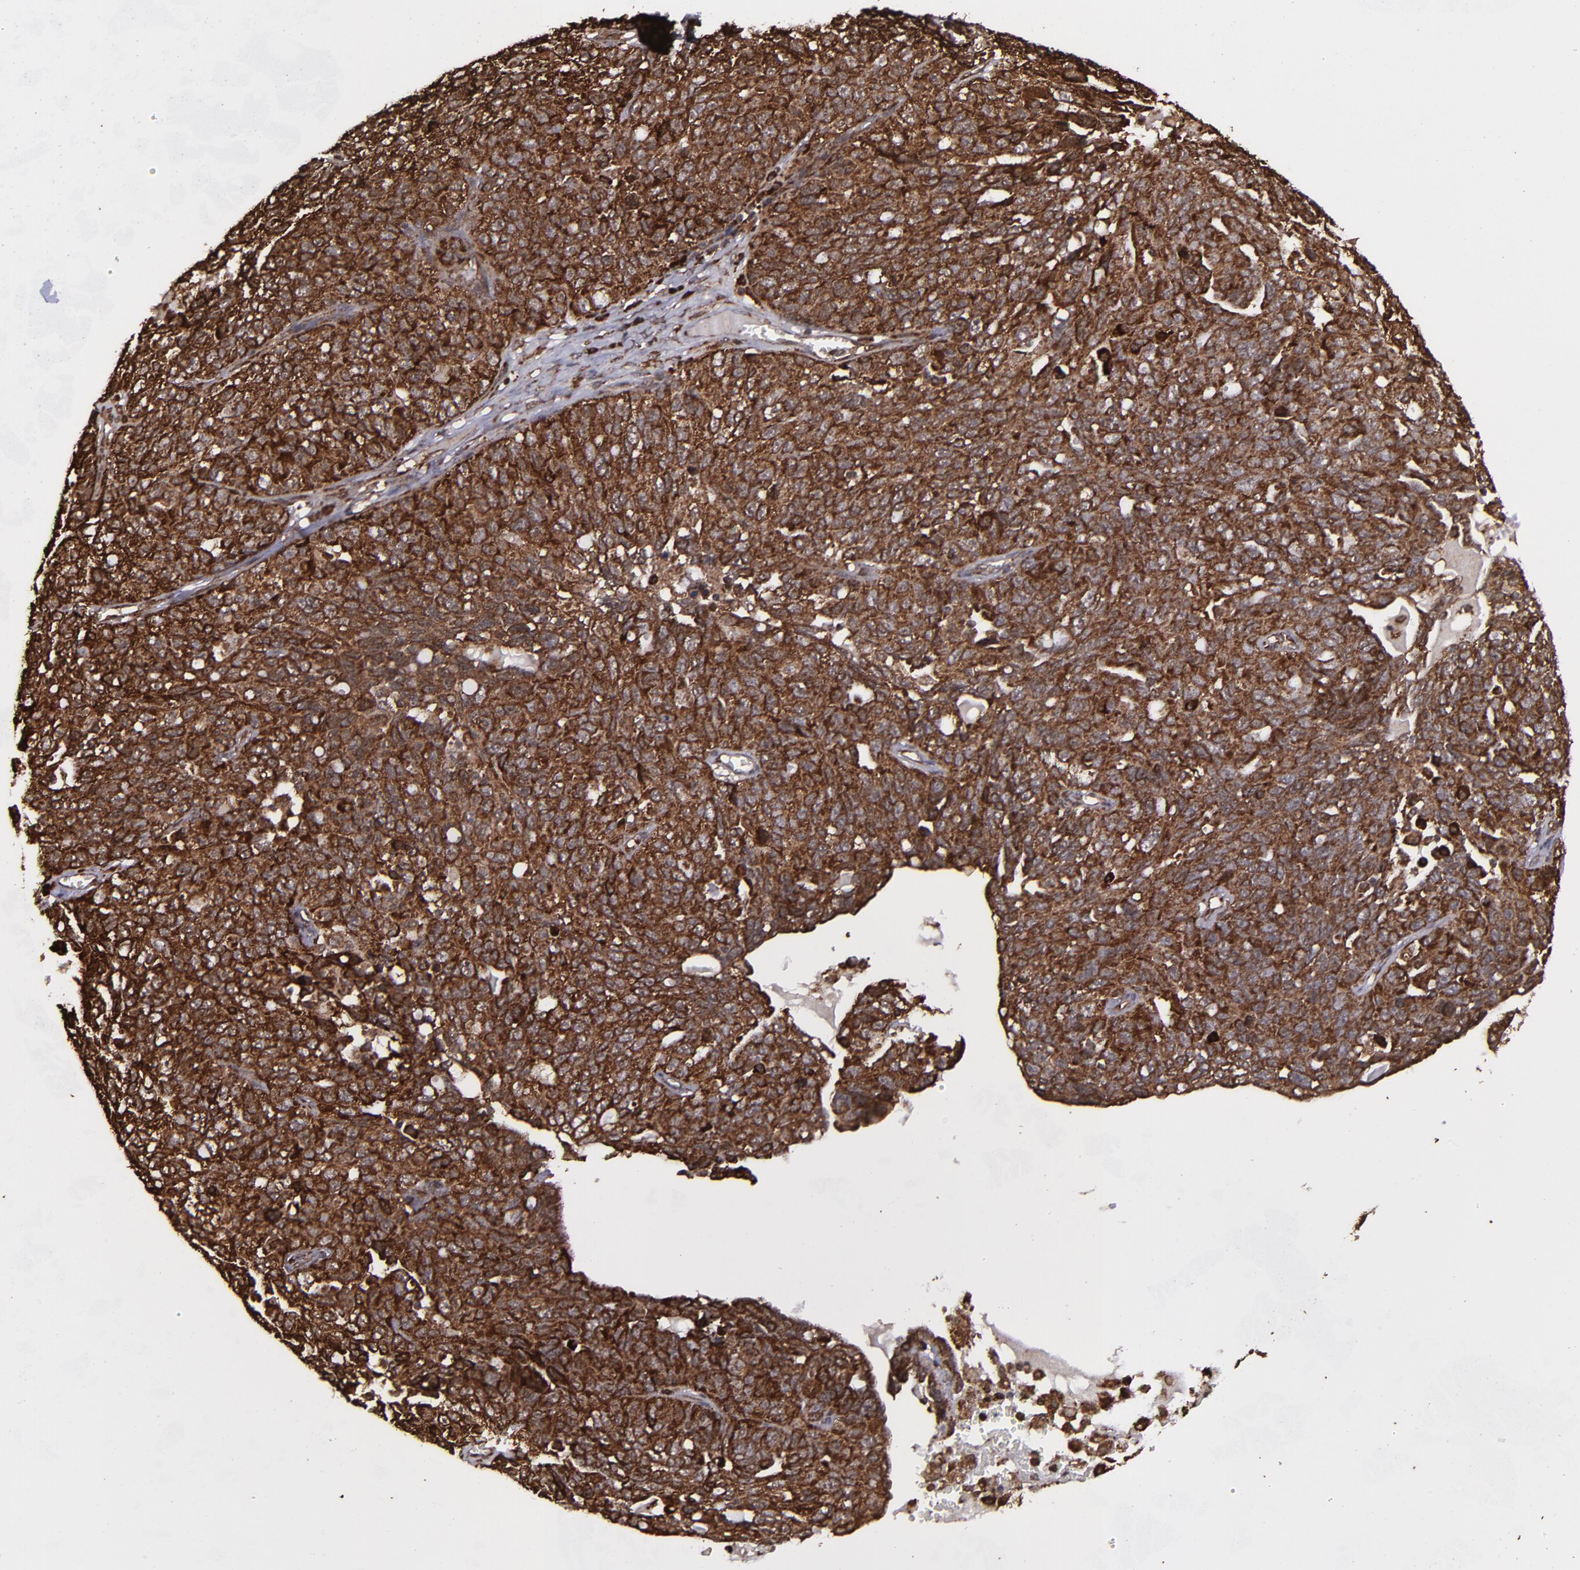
{"staining": {"intensity": "strong", "quantity": ">75%", "location": "cytoplasmic/membranous,nuclear"}, "tissue": "ovarian cancer", "cell_type": "Tumor cells", "image_type": "cancer", "snomed": [{"axis": "morphology", "description": "Cystadenocarcinoma, serous, NOS"}, {"axis": "topography", "description": "Ovary"}], "caption": "Brown immunohistochemical staining in human ovarian serous cystadenocarcinoma shows strong cytoplasmic/membranous and nuclear positivity in about >75% of tumor cells.", "gene": "EIF4ENIF1", "patient": {"sex": "female", "age": 71}}